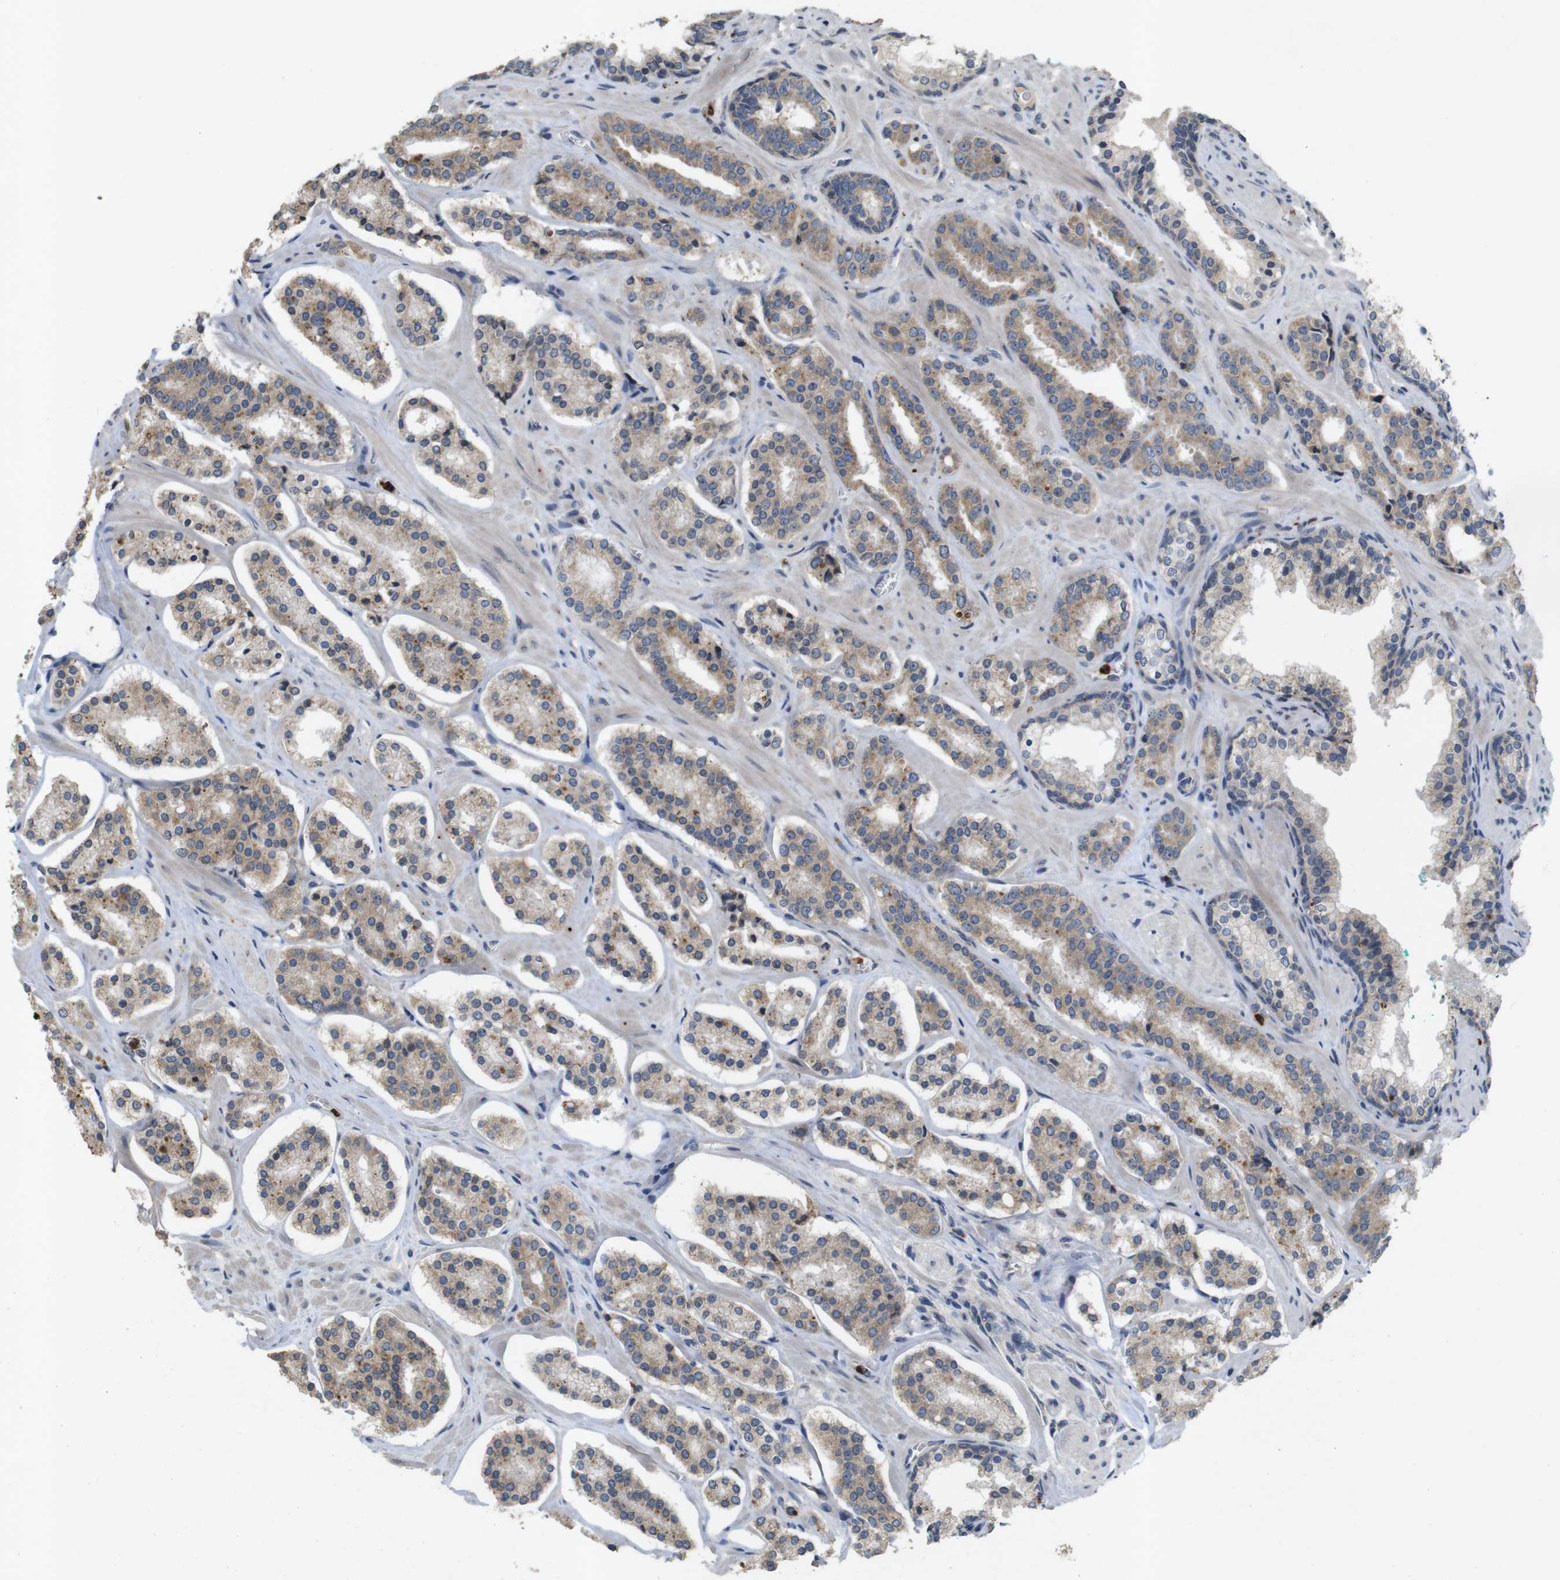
{"staining": {"intensity": "moderate", "quantity": ">75%", "location": "cytoplasmic/membranous"}, "tissue": "prostate cancer", "cell_type": "Tumor cells", "image_type": "cancer", "snomed": [{"axis": "morphology", "description": "Adenocarcinoma, High grade"}, {"axis": "topography", "description": "Prostate"}], "caption": "Protein analysis of prostate cancer tissue displays moderate cytoplasmic/membranous staining in approximately >75% of tumor cells. (brown staining indicates protein expression, while blue staining denotes nuclei).", "gene": "TSPAN14", "patient": {"sex": "male", "age": 60}}